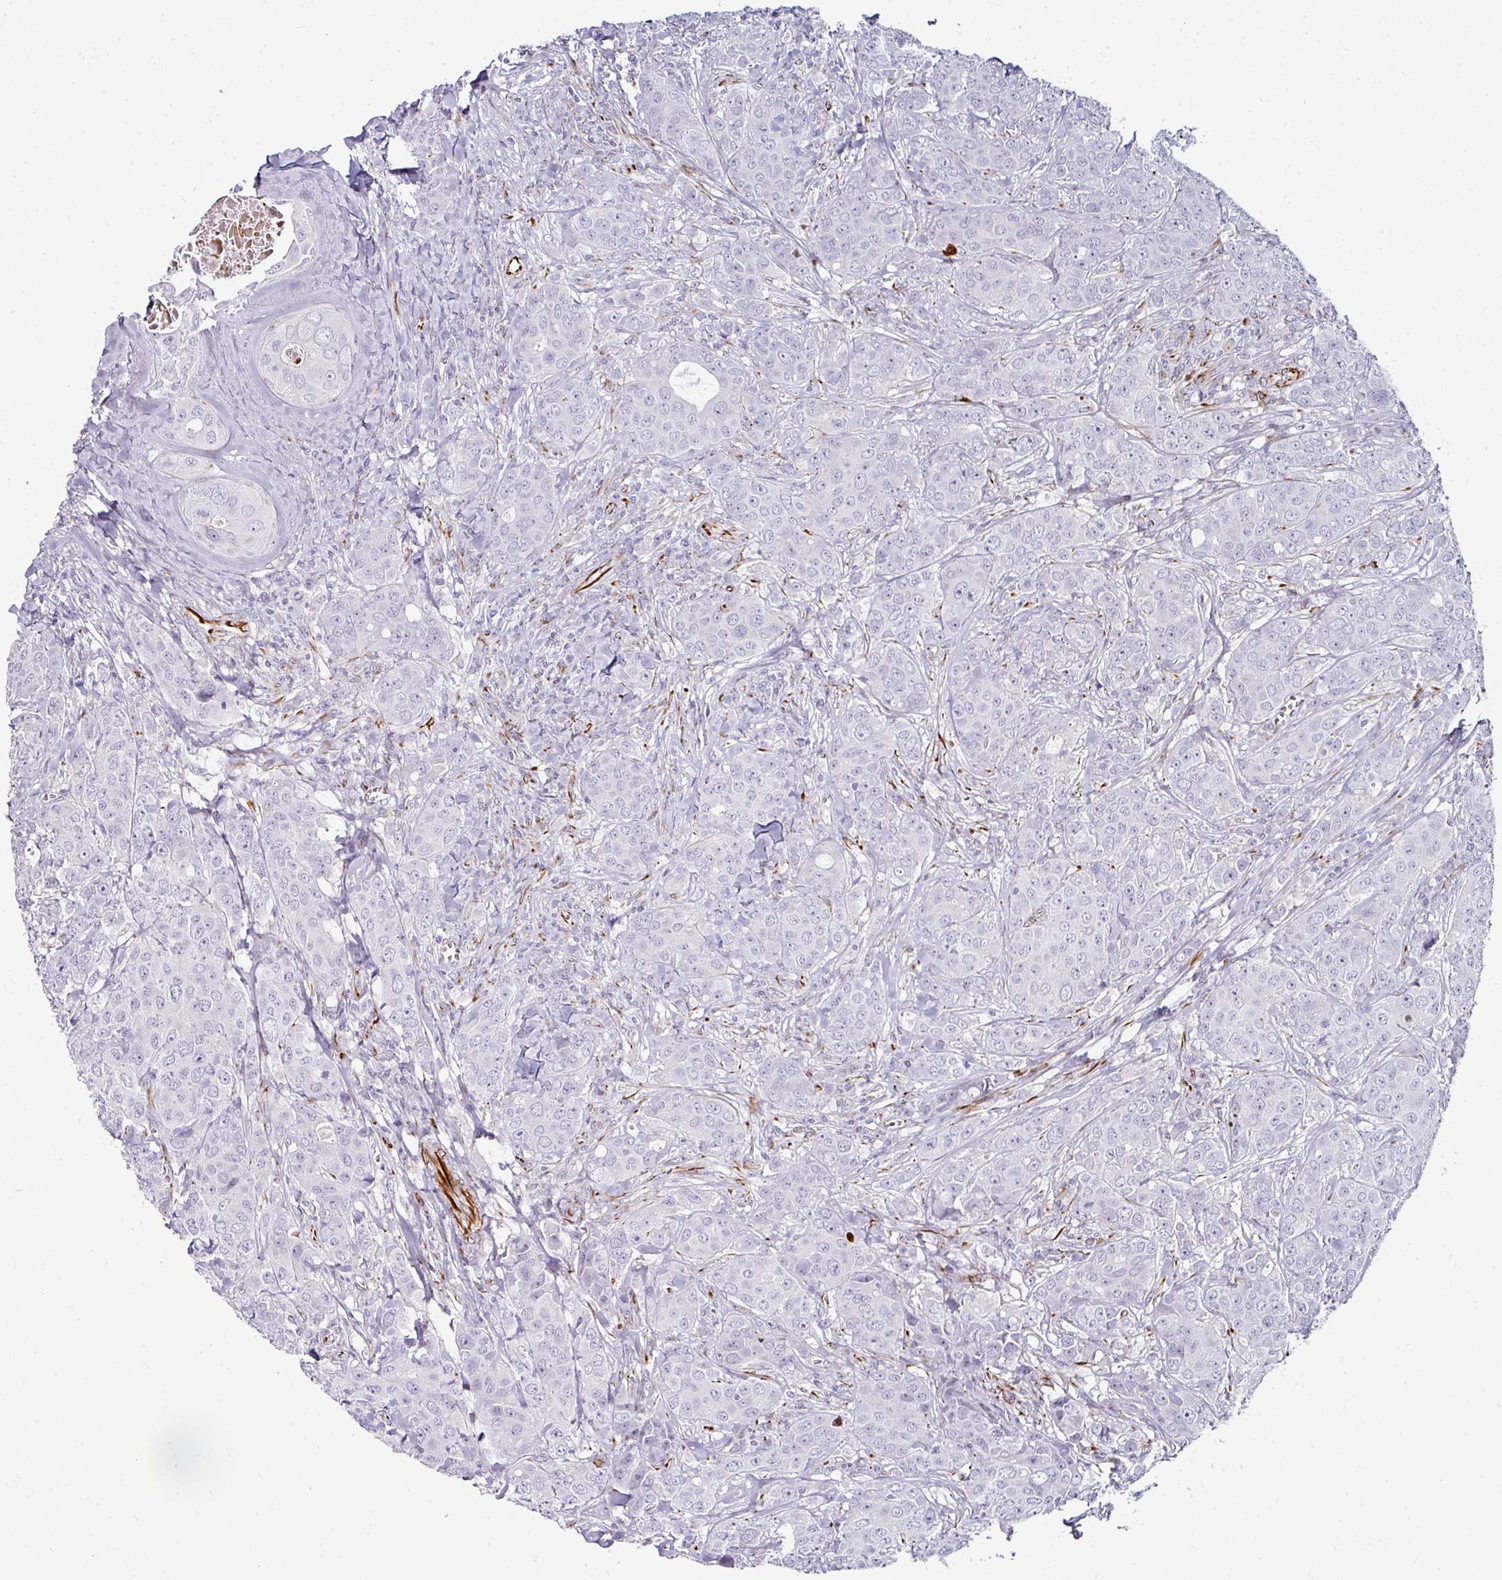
{"staining": {"intensity": "negative", "quantity": "none", "location": "none"}, "tissue": "breast cancer", "cell_type": "Tumor cells", "image_type": "cancer", "snomed": [{"axis": "morphology", "description": "Duct carcinoma"}, {"axis": "topography", "description": "Breast"}], "caption": "A photomicrograph of breast infiltrating ductal carcinoma stained for a protein reveals no brown staining in tumor cells. (Immunohistochemistry, brightfield microscopy, high magnification).", "gene": "TMPRSS9", "patient": {"sex": "female", "age": 43}}